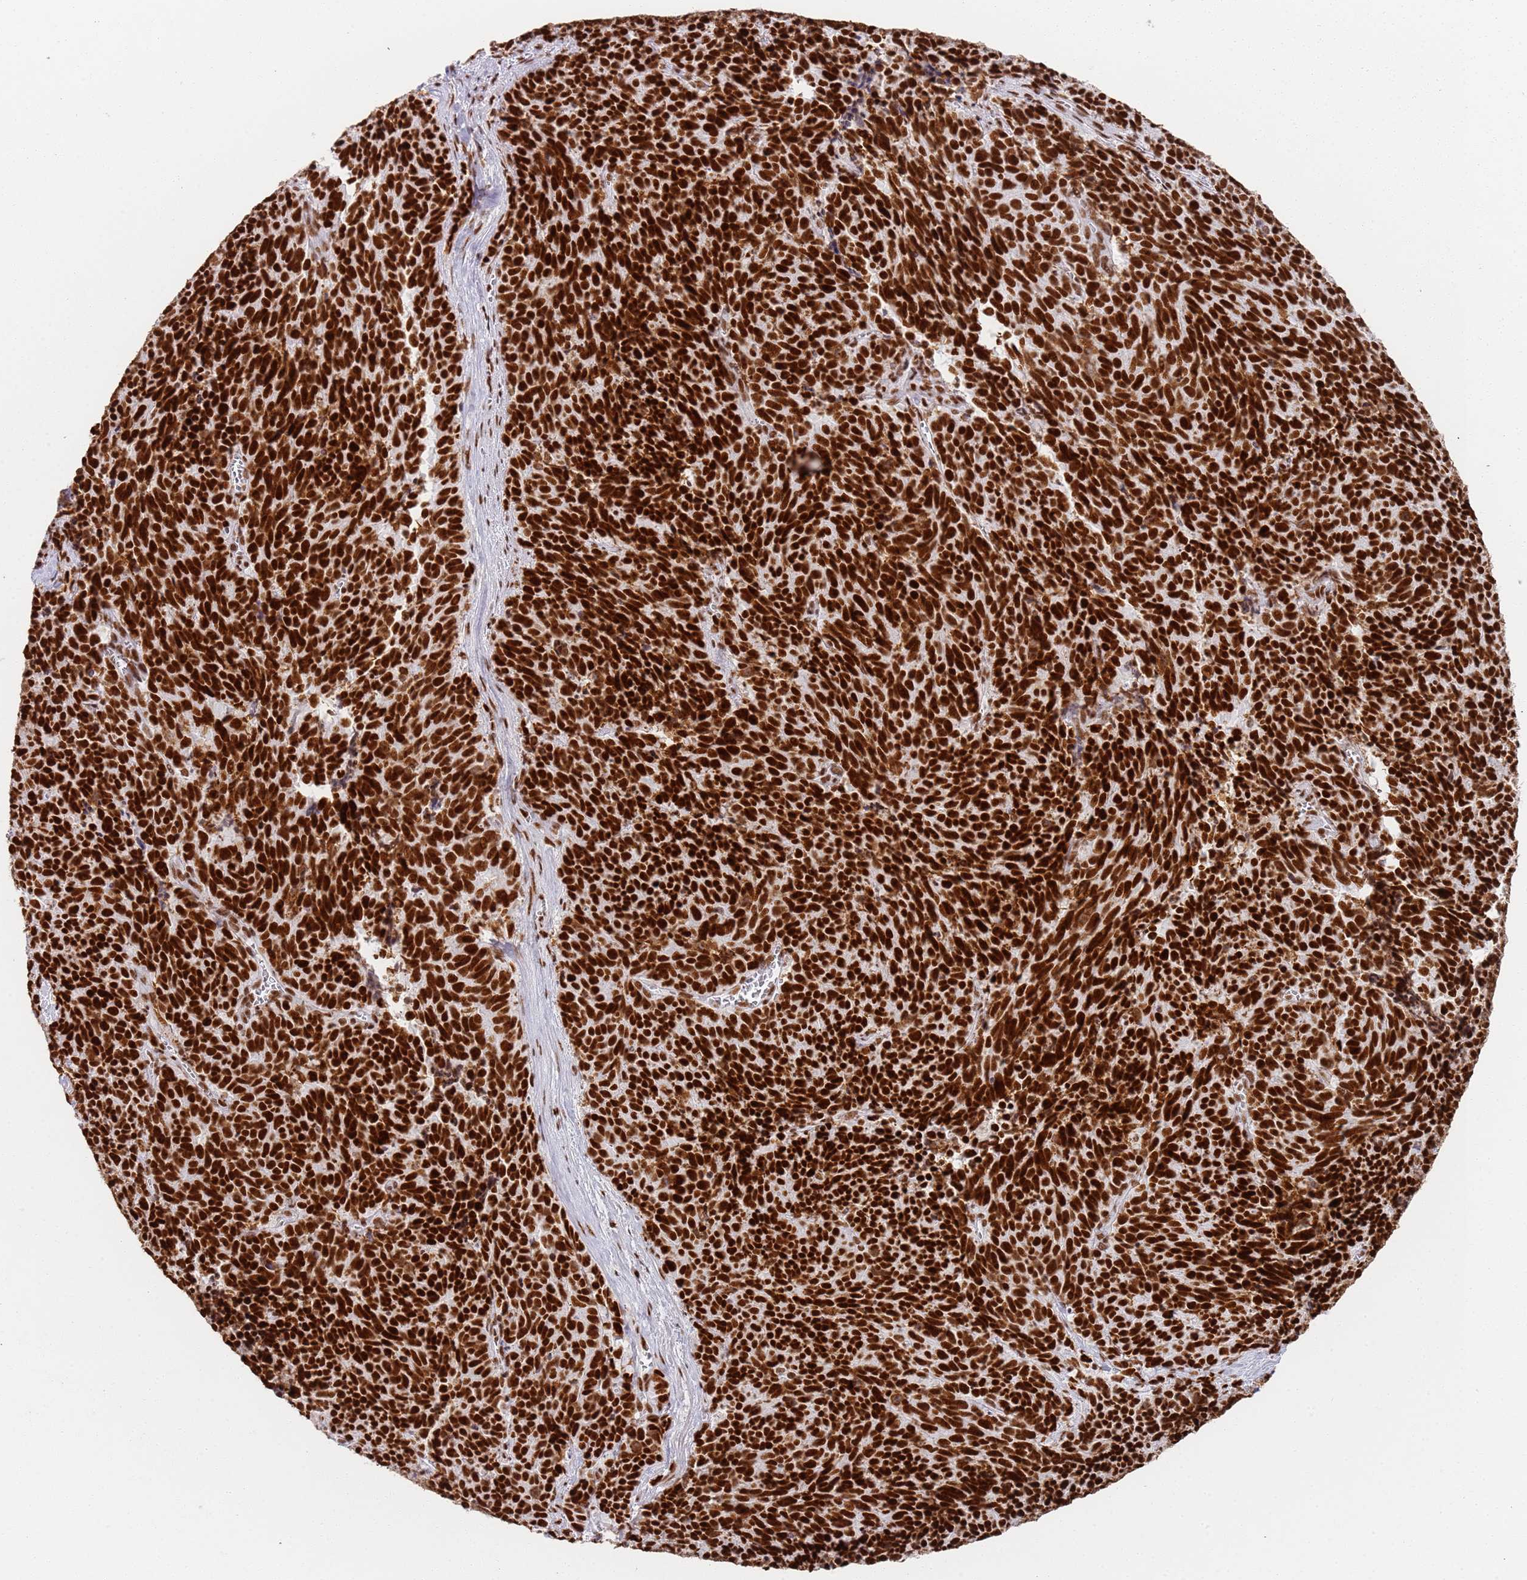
{"staining": {"intensity": "strong", "quantity": ">75%", "location": "nuclear"}, "tissue": "cervical cancer", "cell_type": "Tumor cells", "image_type": "cancer", "snomed": [{"axis": "morphology", "description": "Squamous cell carcinoma, NOS"}, {"axis": "topography", "description": "Cervix"}], "caption": "Immunohistochemistry (DAB) staining of squamous cell carcinoma (cervical) shows strong nuclear protein positivity in approximately >75% of tumor cells. The staining was performed using DAB to visualize the protein expression in brown, while the nuclei were stained in blue with hematoxylin (Magnification: 20x).", "gene": "AKAP8L", "patient": {"sex": "female", "age": 29}}